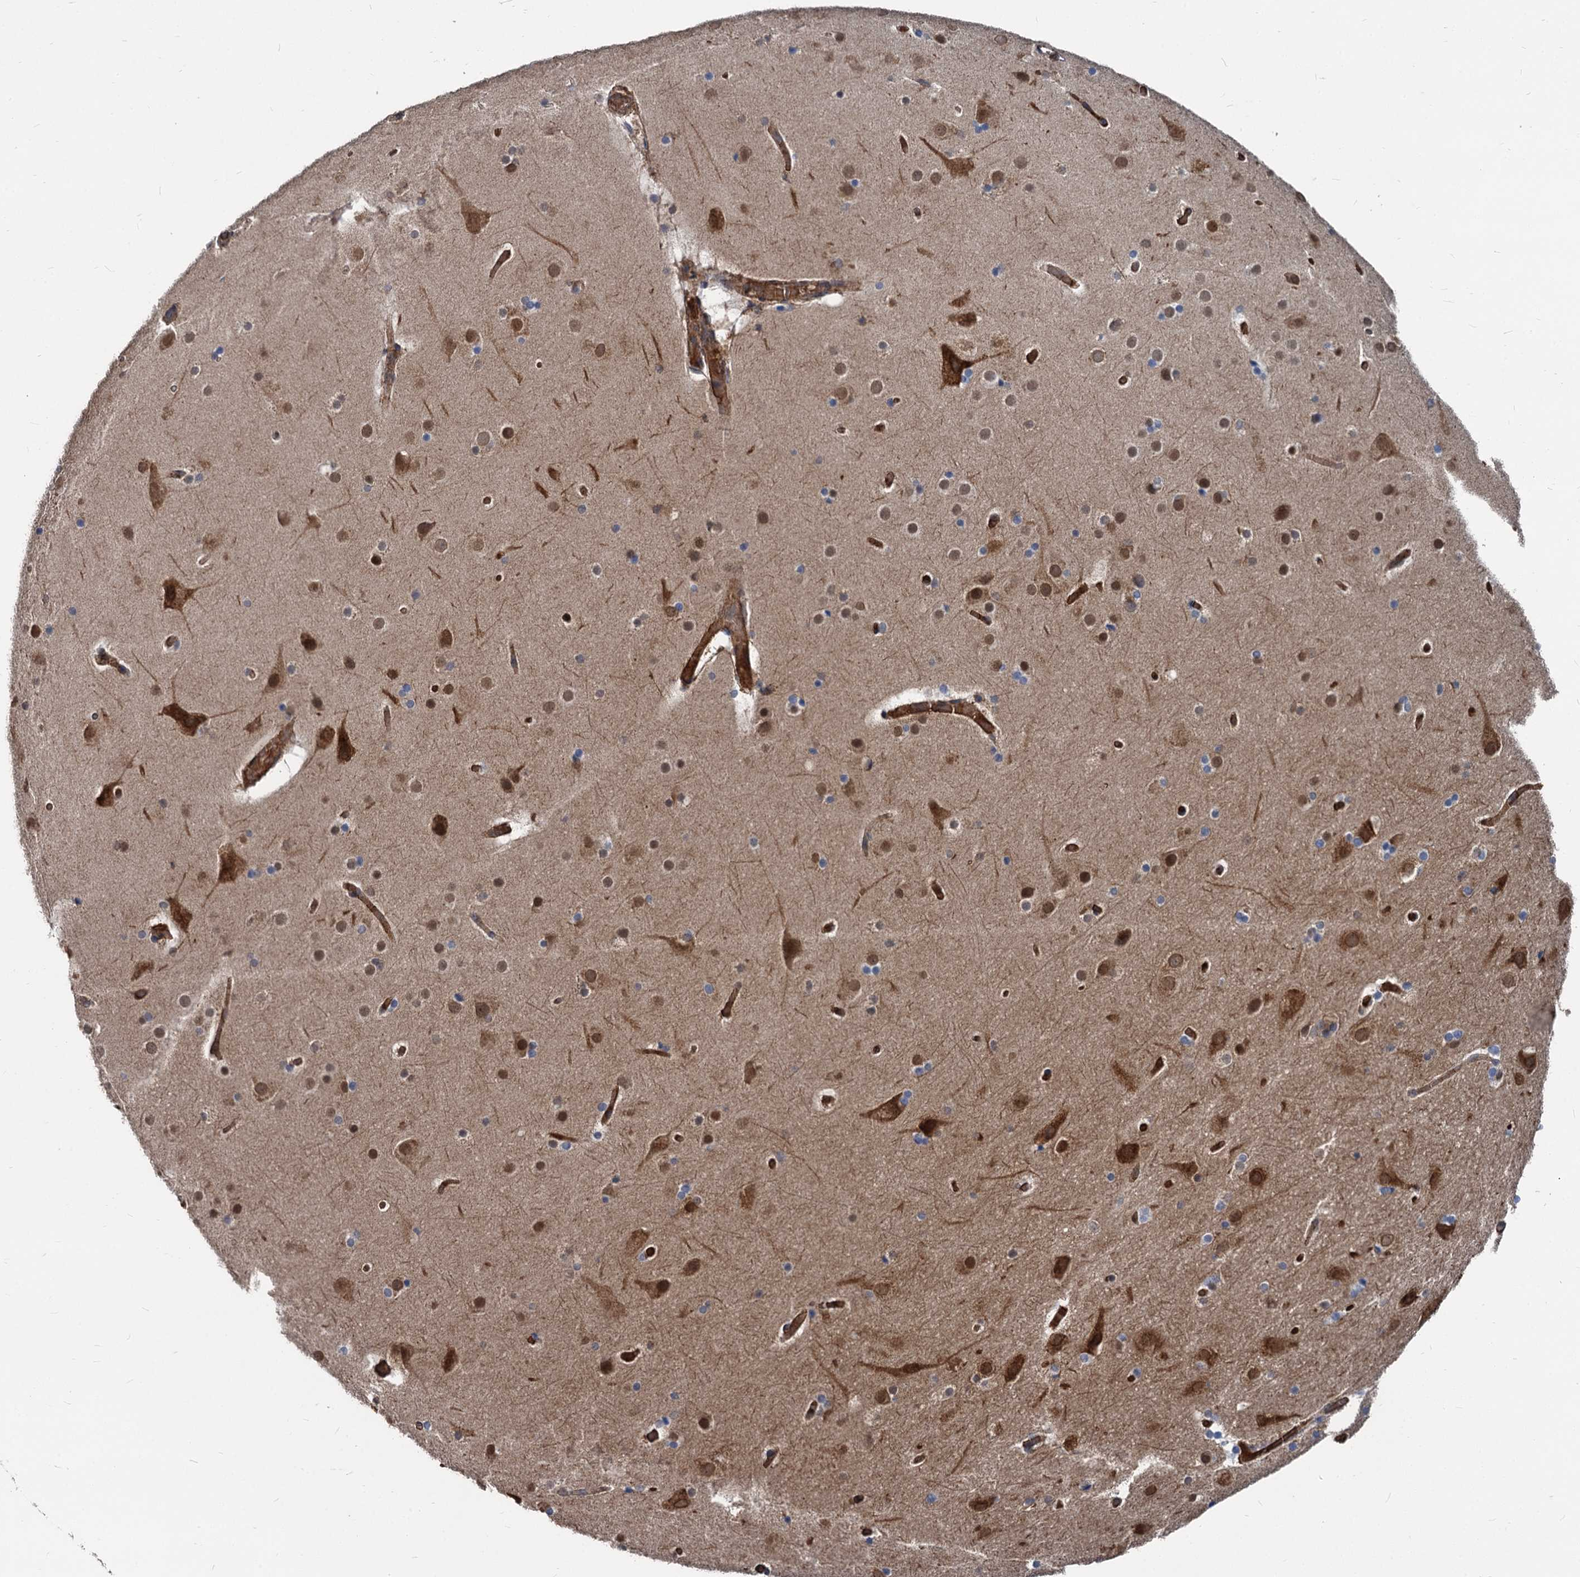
{"staining": {"intensity": "strong", "quantity": ">75%", "location": "cytoplasmic/membranous"}, "tissue": "cerebral cortex", "cell_type": "Endothelial cells", "image_type": "normal", "snomed": [{"axis": "morphology", "description": "Normal tissue, NOS"}, {"axis": "topography", "description": "Cerebral cortex"}], "caption": "This is an image of immunohistochemistry staining of unremarkable cerebral cortex, which shows strong expression in the cytoplasmic/membranous of endothelial cells.", "gene": "STIM1", "patient": {"sex": "male", "age": 57}}